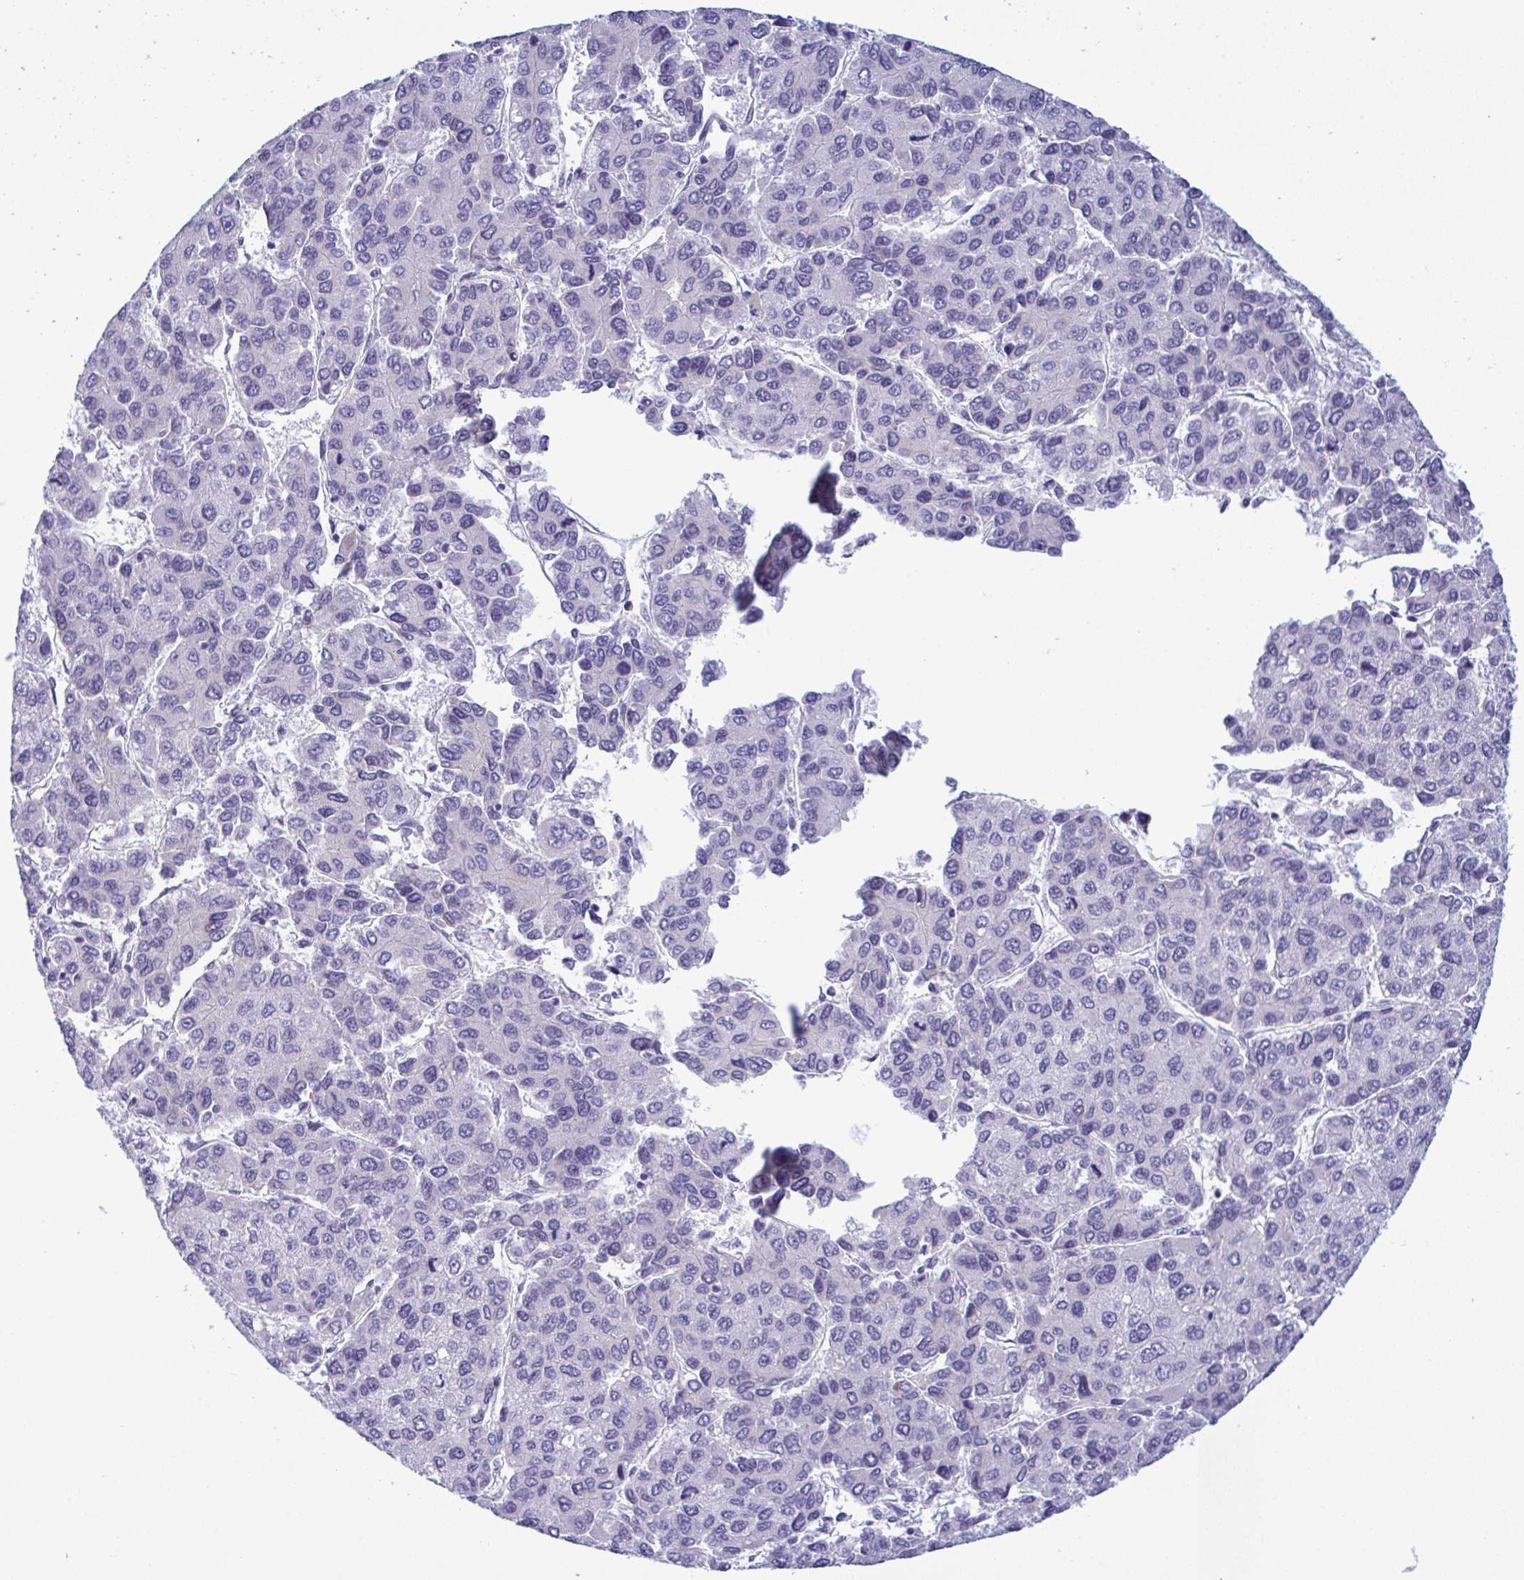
{"staining": {"intensity": "negative", "quantity": "none", "location": "none"}, "tissue": "liver cancer", "cell_type": "Tumor cells", "image_type": "cancer", "snomed": [{"axis": "morphology", "description": "Carcinoma, Hepatocellular, NOS"}, {"axis": "topography", "description": "Liver"}], "caption": "Immunohistochemistry (IHC) image of neoplastic tissue: human liver hepatocellular carcinoma stained with DAB (3,3'-diaminobenzidine) shows no significant protein expression in tumor cells.", "gene": "ZNF684", "patient": {"sex": "female", "age": 66}}